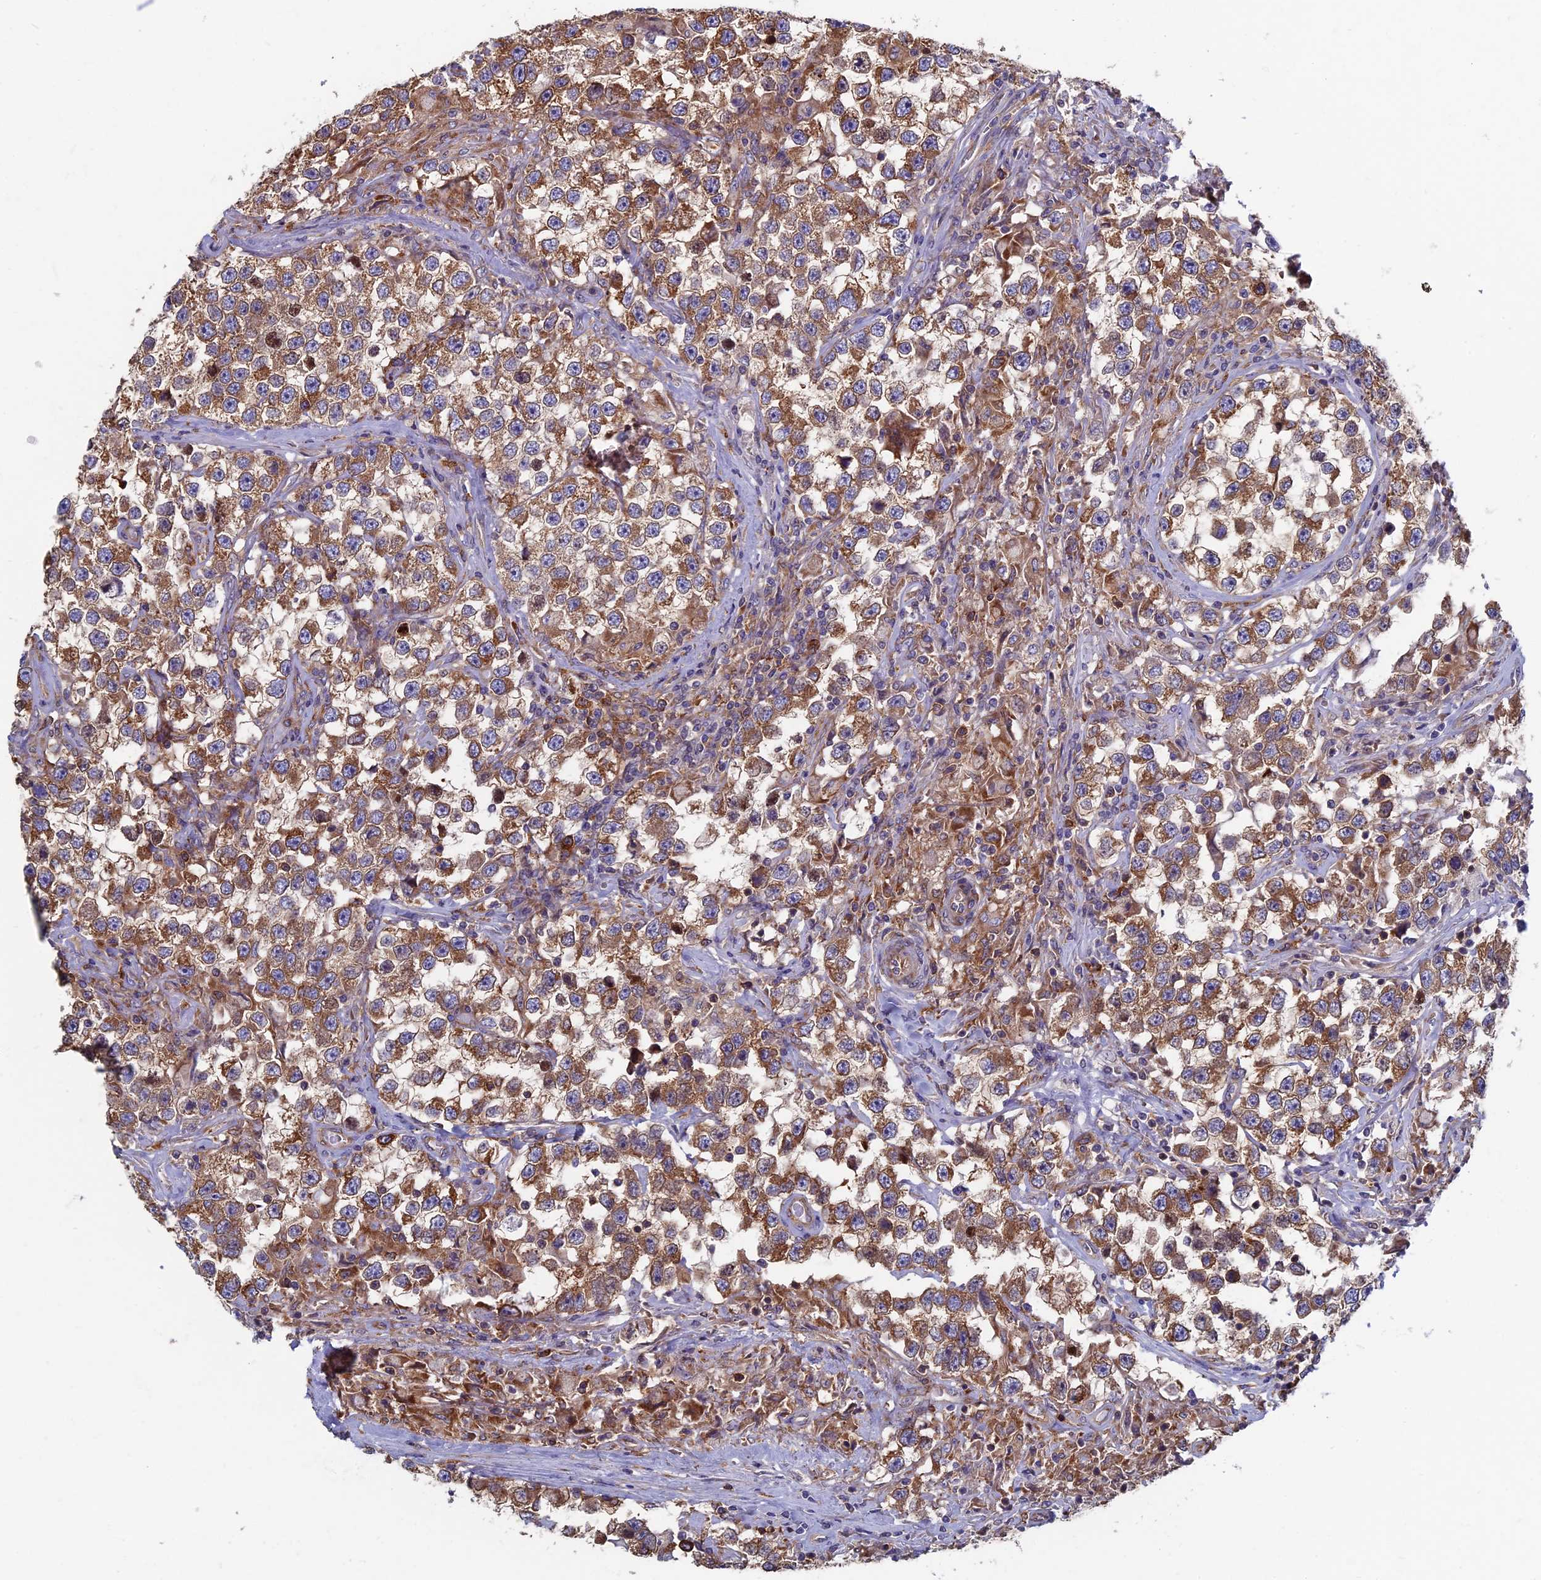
{"staining": {"intensity": "moderate", "quantity": ">75%", "location": "cytoplasmic/membranous"}, "tissue": "testis cancer", "cell_type": "Tumor cells", "image_type": "cancer", "snomed": [{"axis": "morphology", "description": "Seminoma, NOS"}, {"axis": "topography", "description": "Testis"}], "caption": "Immunohistochemistry (IHC) micrograph of neoplastic tissue: testis cancer (seminoma) stained using immunohistochemistry (IHC) demonstrates medium levels of moderate protein expression localized specifically in the cytoplasmic/membranous of tumor cells, appearing as a cytoplasmic/membranous brown color.", "gene": "YBX1", "patient": {"sex": "male", "age": 46}}